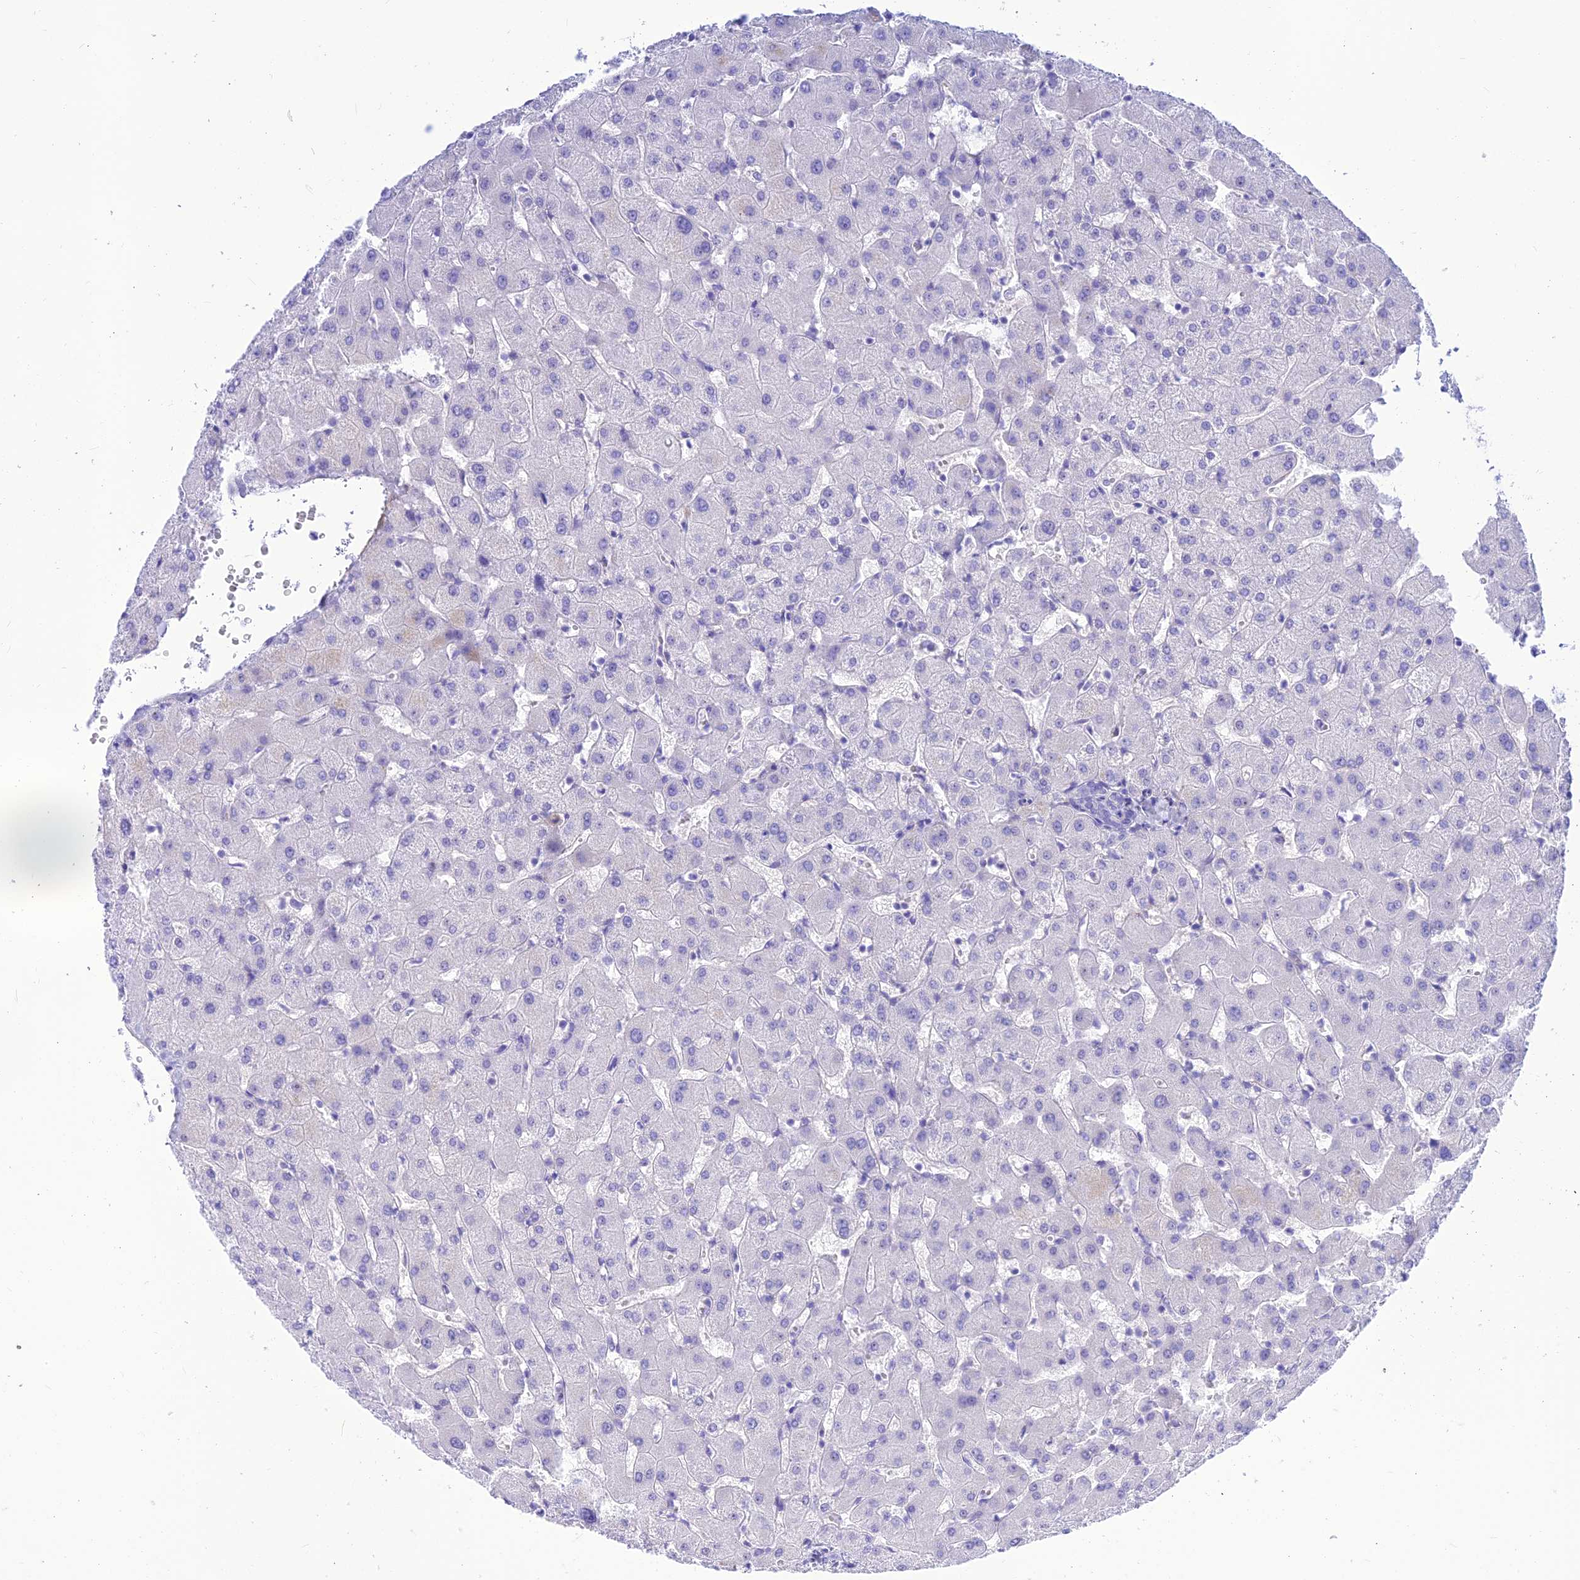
{"staining": {"intensity": "negative", "quantity": "none", "location": "none"}, "tissue": "liver", "cell_type": "Cholangiocytes", "image_type": "normal", "snomed": [{"axis": "morphology", "description": "Normal tissue, NOS"}, {"axis": "topography", "description": "Liver"}], "caption": "Histopathology image shows no protein positivity in cholangiocytes of unremarkable liver.", "gene": "PRNP", "patient": {"sex": "female", "age": 63}}